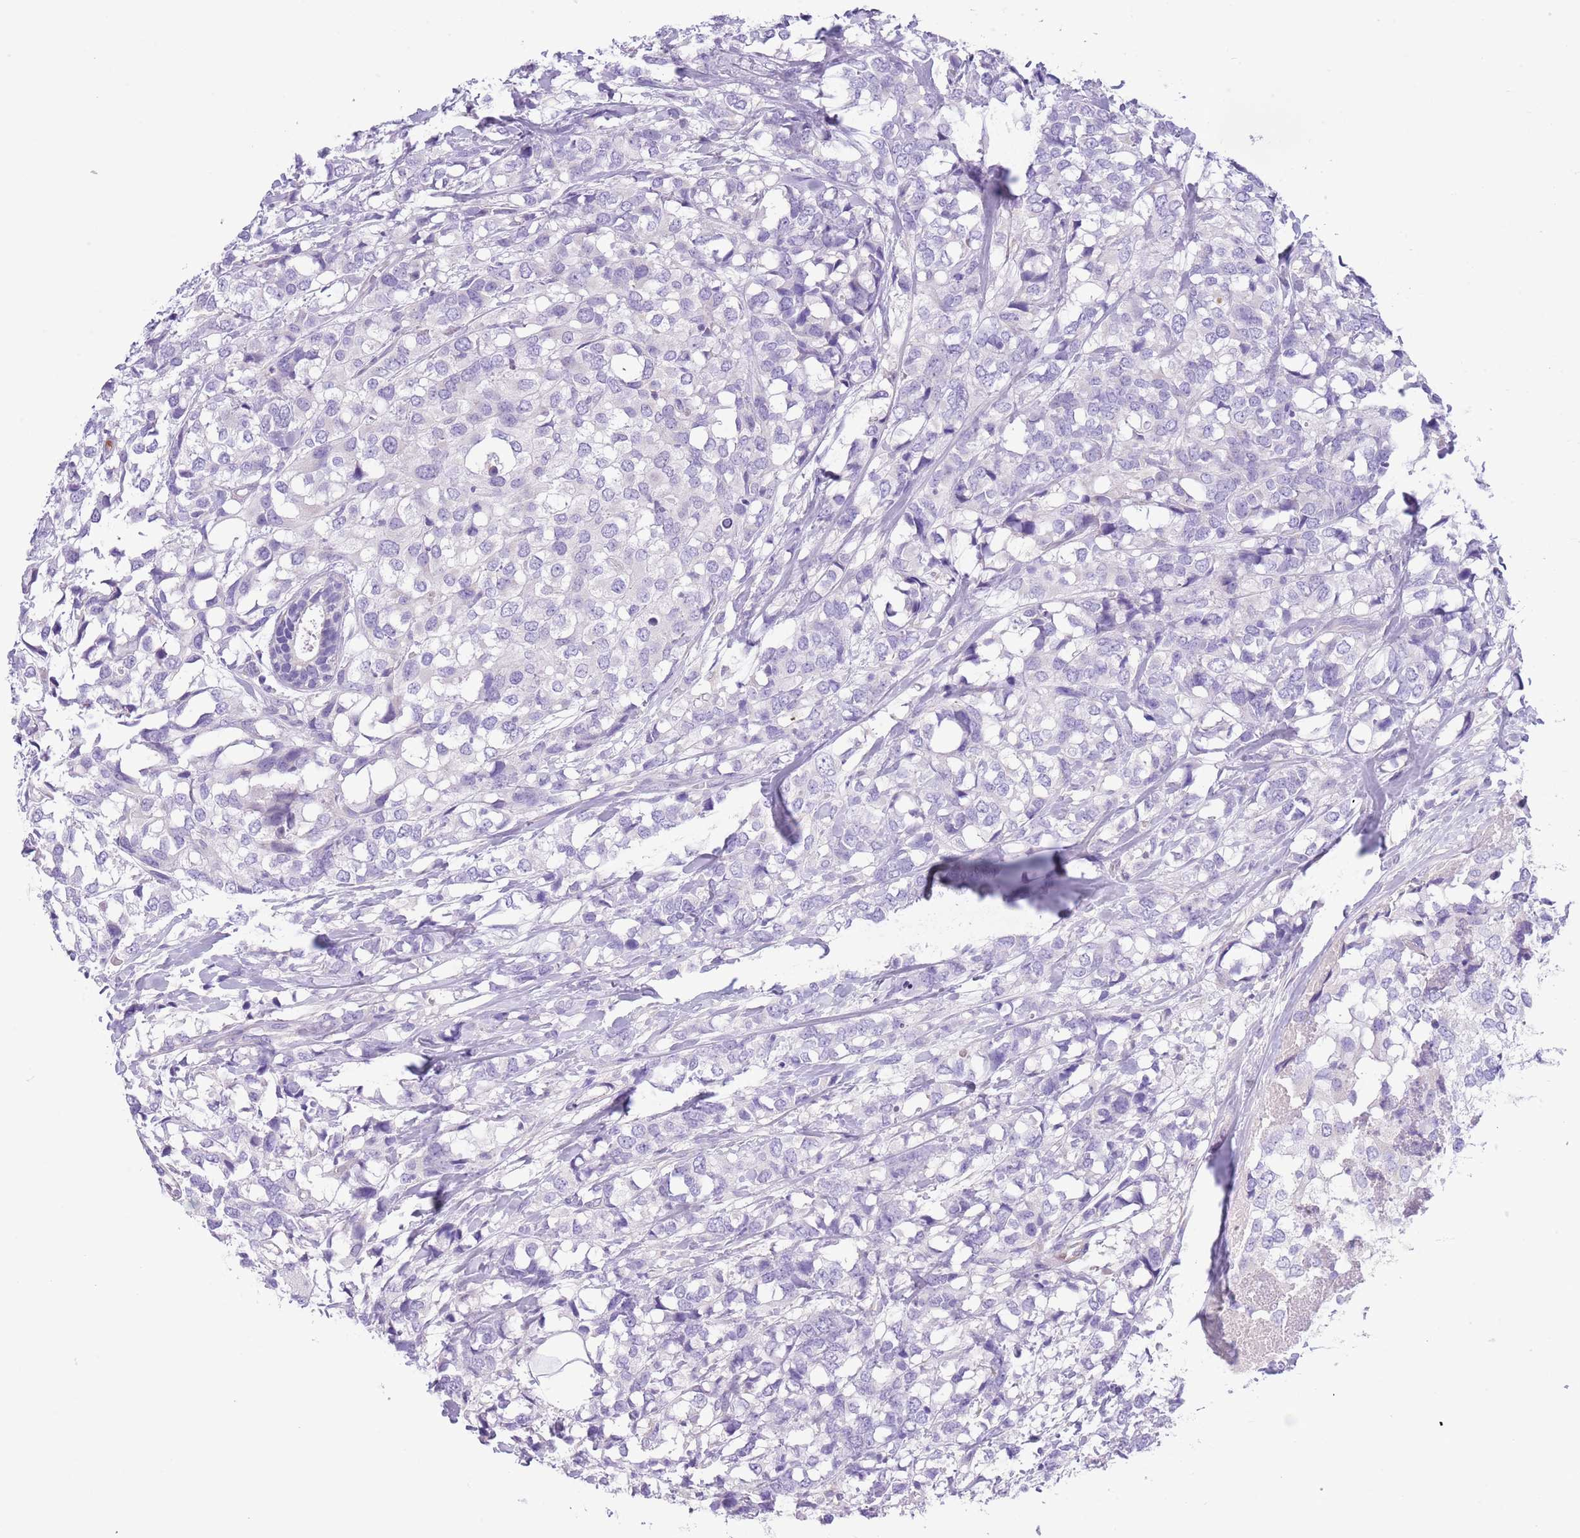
{"staining": {"intensity": "negative", "quantity": "none", "location": "none"}, "tissue": "breast cancer", "cell_type": "Tumor cells", "image_type": "cancer", "snomed": [{"axis": "morphology", "description": "Lobular carcinoma"}, {"axis": "topography", "description": "Breast"}], "caption": "DAB (3,3'-diaminobenzidine) immunohistochemical staining of human breast cancer reveals no significant expression in tumor cells.", "gene": "OR6M1", "patient": {"sex": "female", "age": 59}}